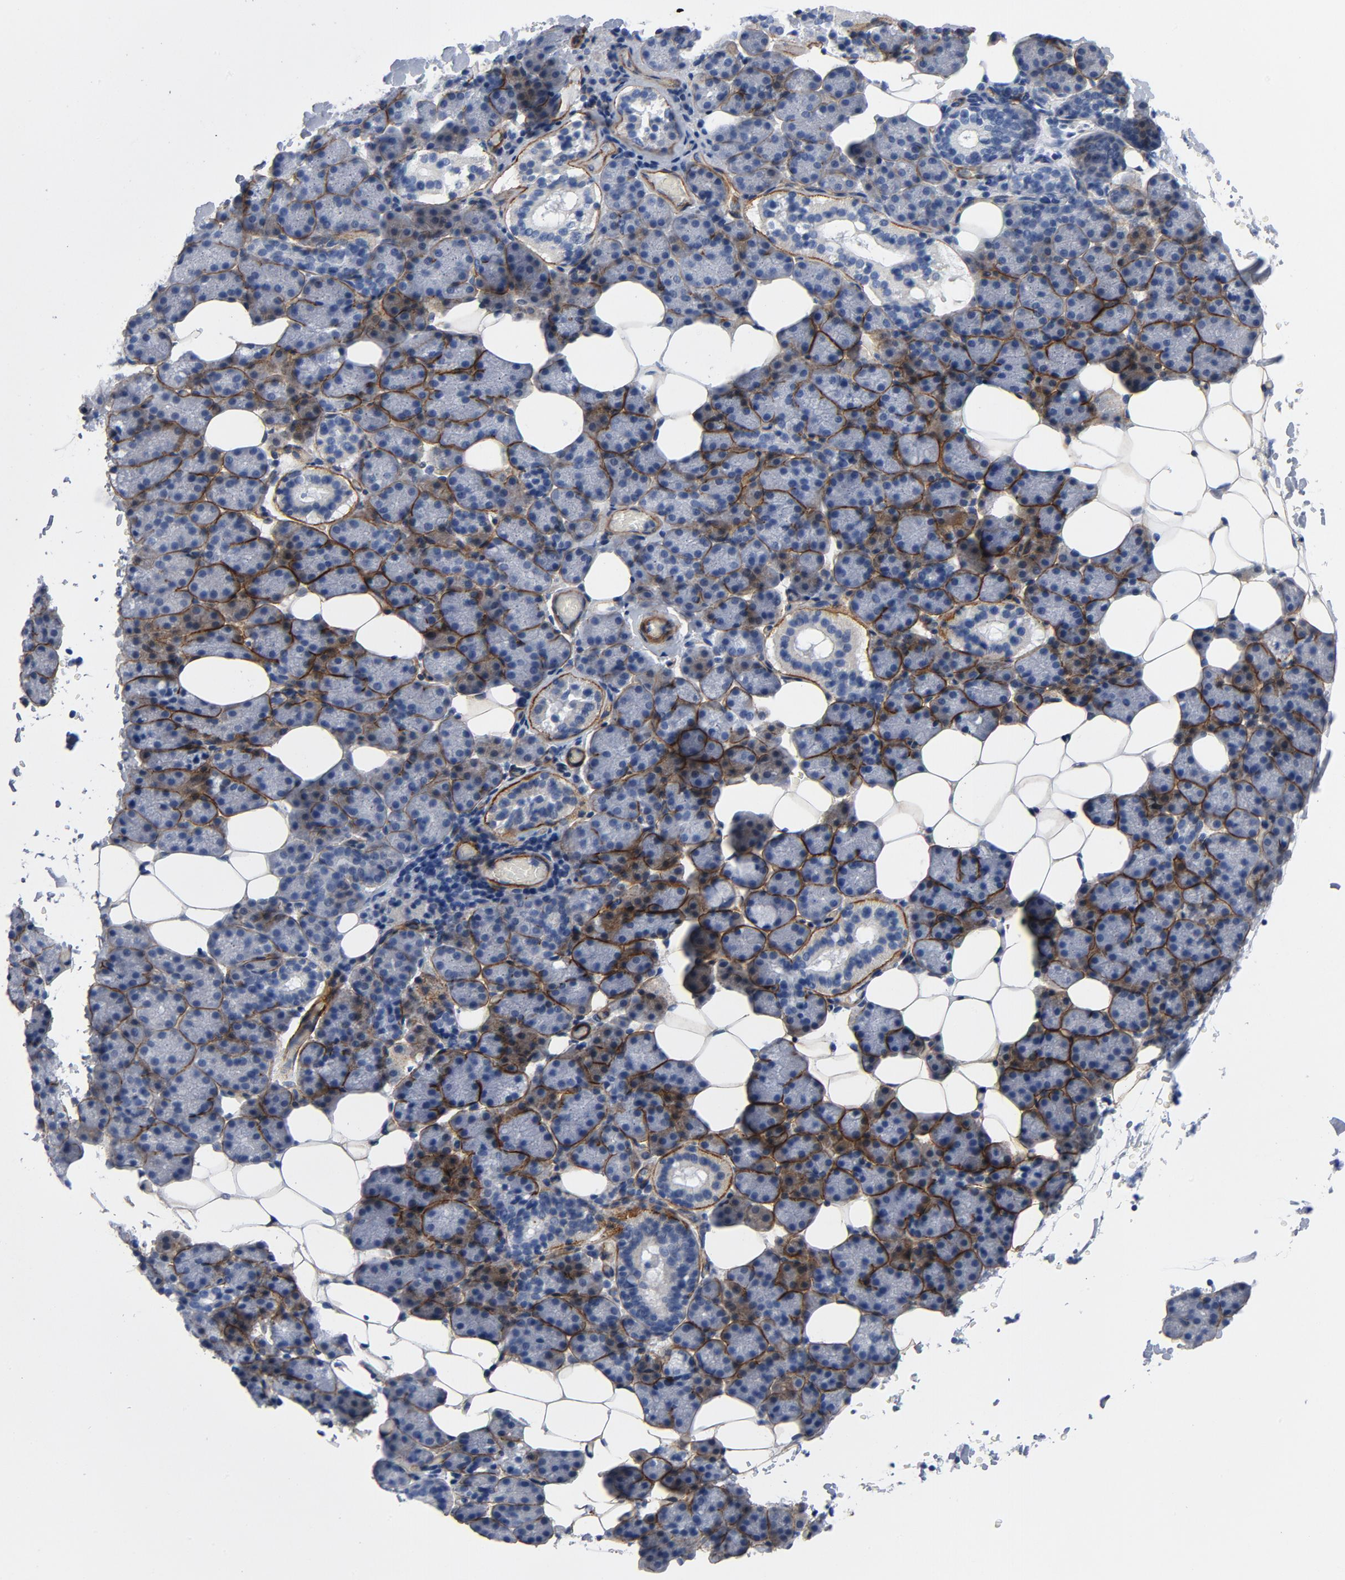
{"staining": {"intensity": "moderate", "quantity": "25%-75%", "location": "cytoplasmic/membranous"}, "tissue": "salivary gland", "cell_type": "Glandular cells", "image_type": "normal", "snomed": [{"axis": "morphology", "description": "Normal tissue, NOS"}, {"axis": "topography", "description": "Lymph node"}, {"axis": "topography", "description": "Salivary gland"}], "caption": "This image reveals unremarkable salivary gland stained with immunohistochemistry to label a protein in brown. The cytoplasmic/membranous of glandular cells show moderate positivity for the protein. Nuclei are counter-stained blue.", "gene": "LAMC1", "patient": {"sex": "male", "age": 8}}